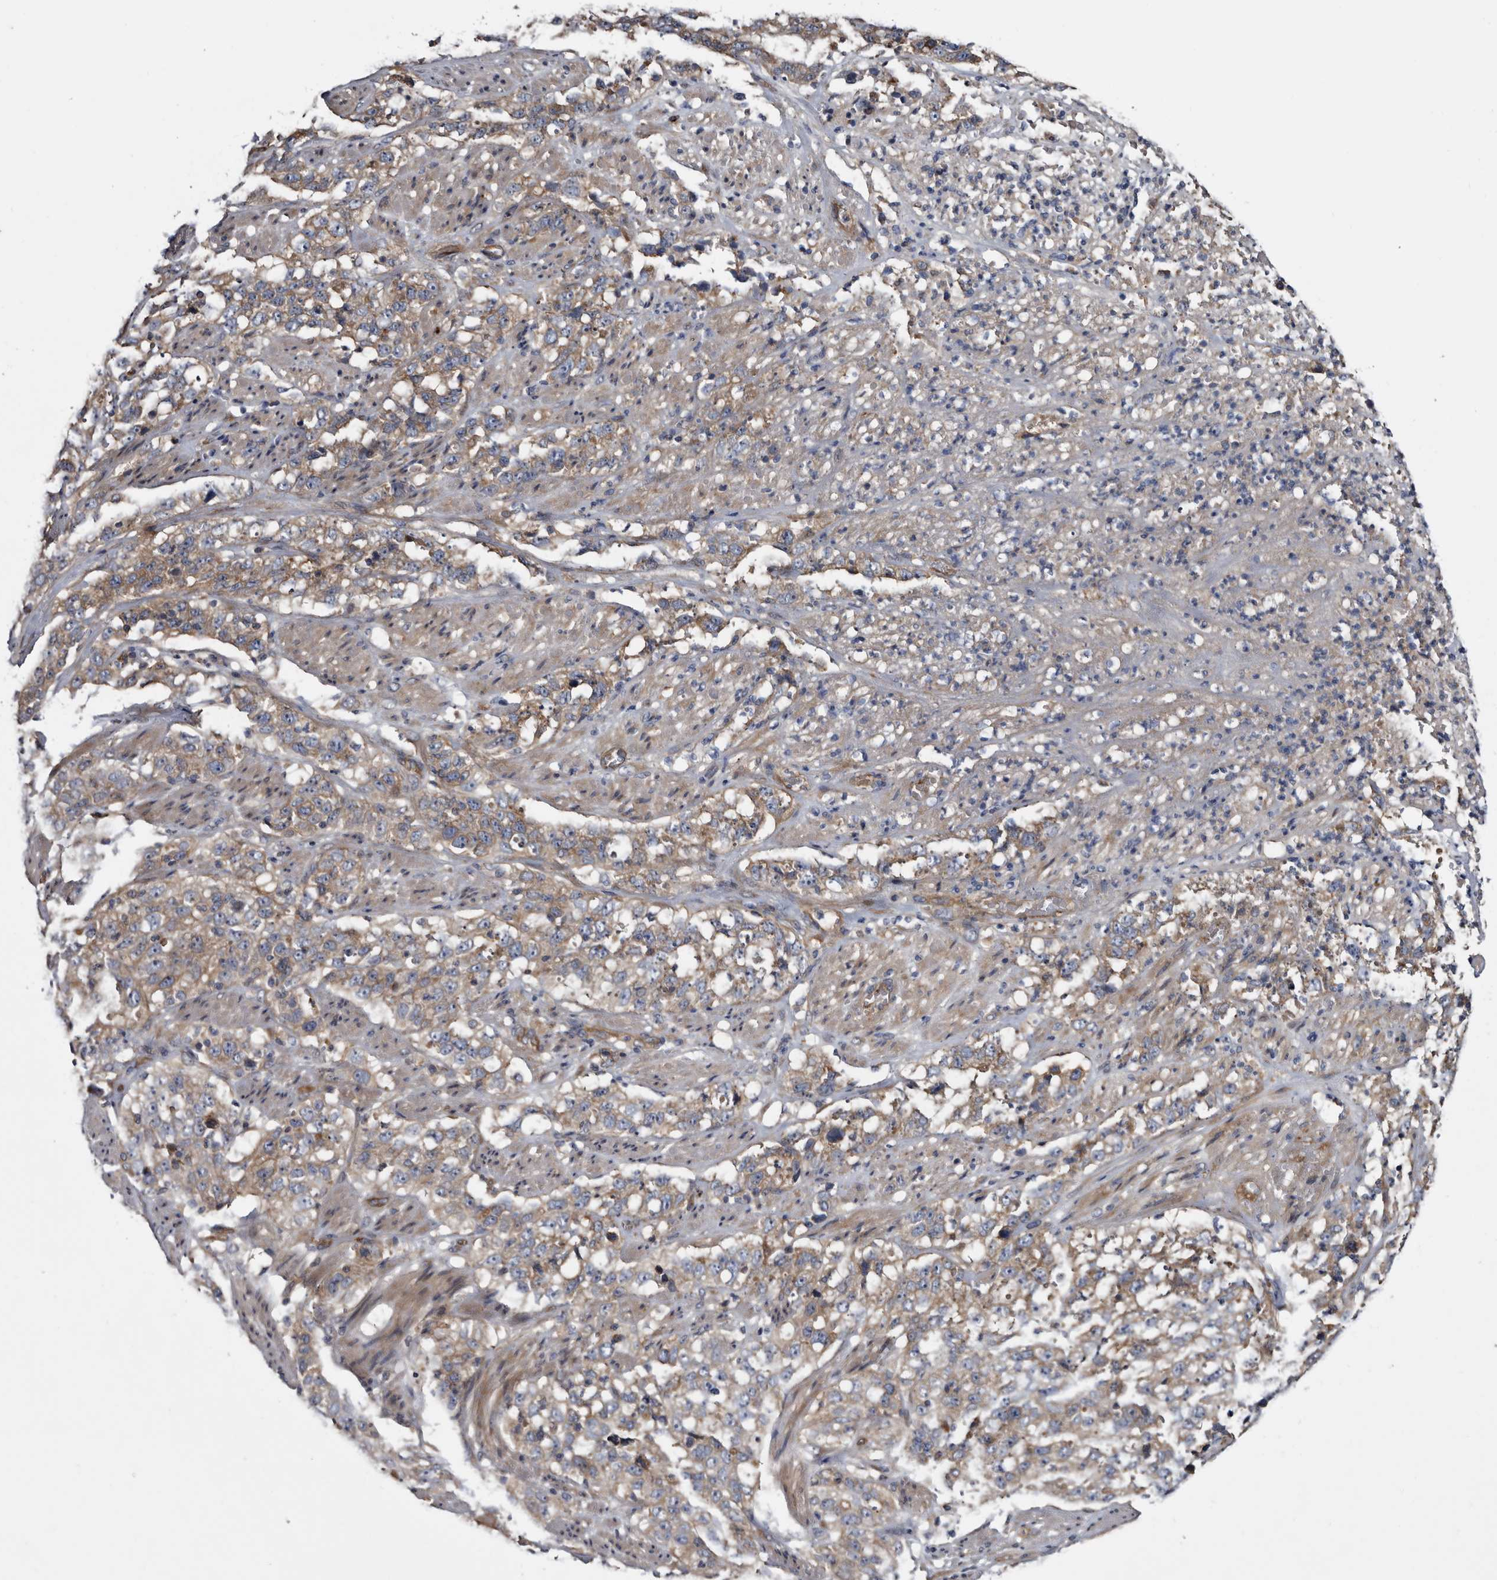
{"staining": {"intensity": "moderate", "quantity": ">75%", "location": "cytoplasmic/membranous"}, "tissue": "stomach cancer", "cell_type": "Tumor cells", "image_type": "cancer", "snomed": [{"axis": "morphology", "description": "Adenocarcinoma, NOS"}, {"axis": "topography", "description": "Stomach"}], "caption": "Protein staining displays moderate cytoplasmic/membranous expression in about >75% of tumor cells in stomach cancer.", "gene": "TSPAN17", "patient": {"sex": "male", "age": 48}}